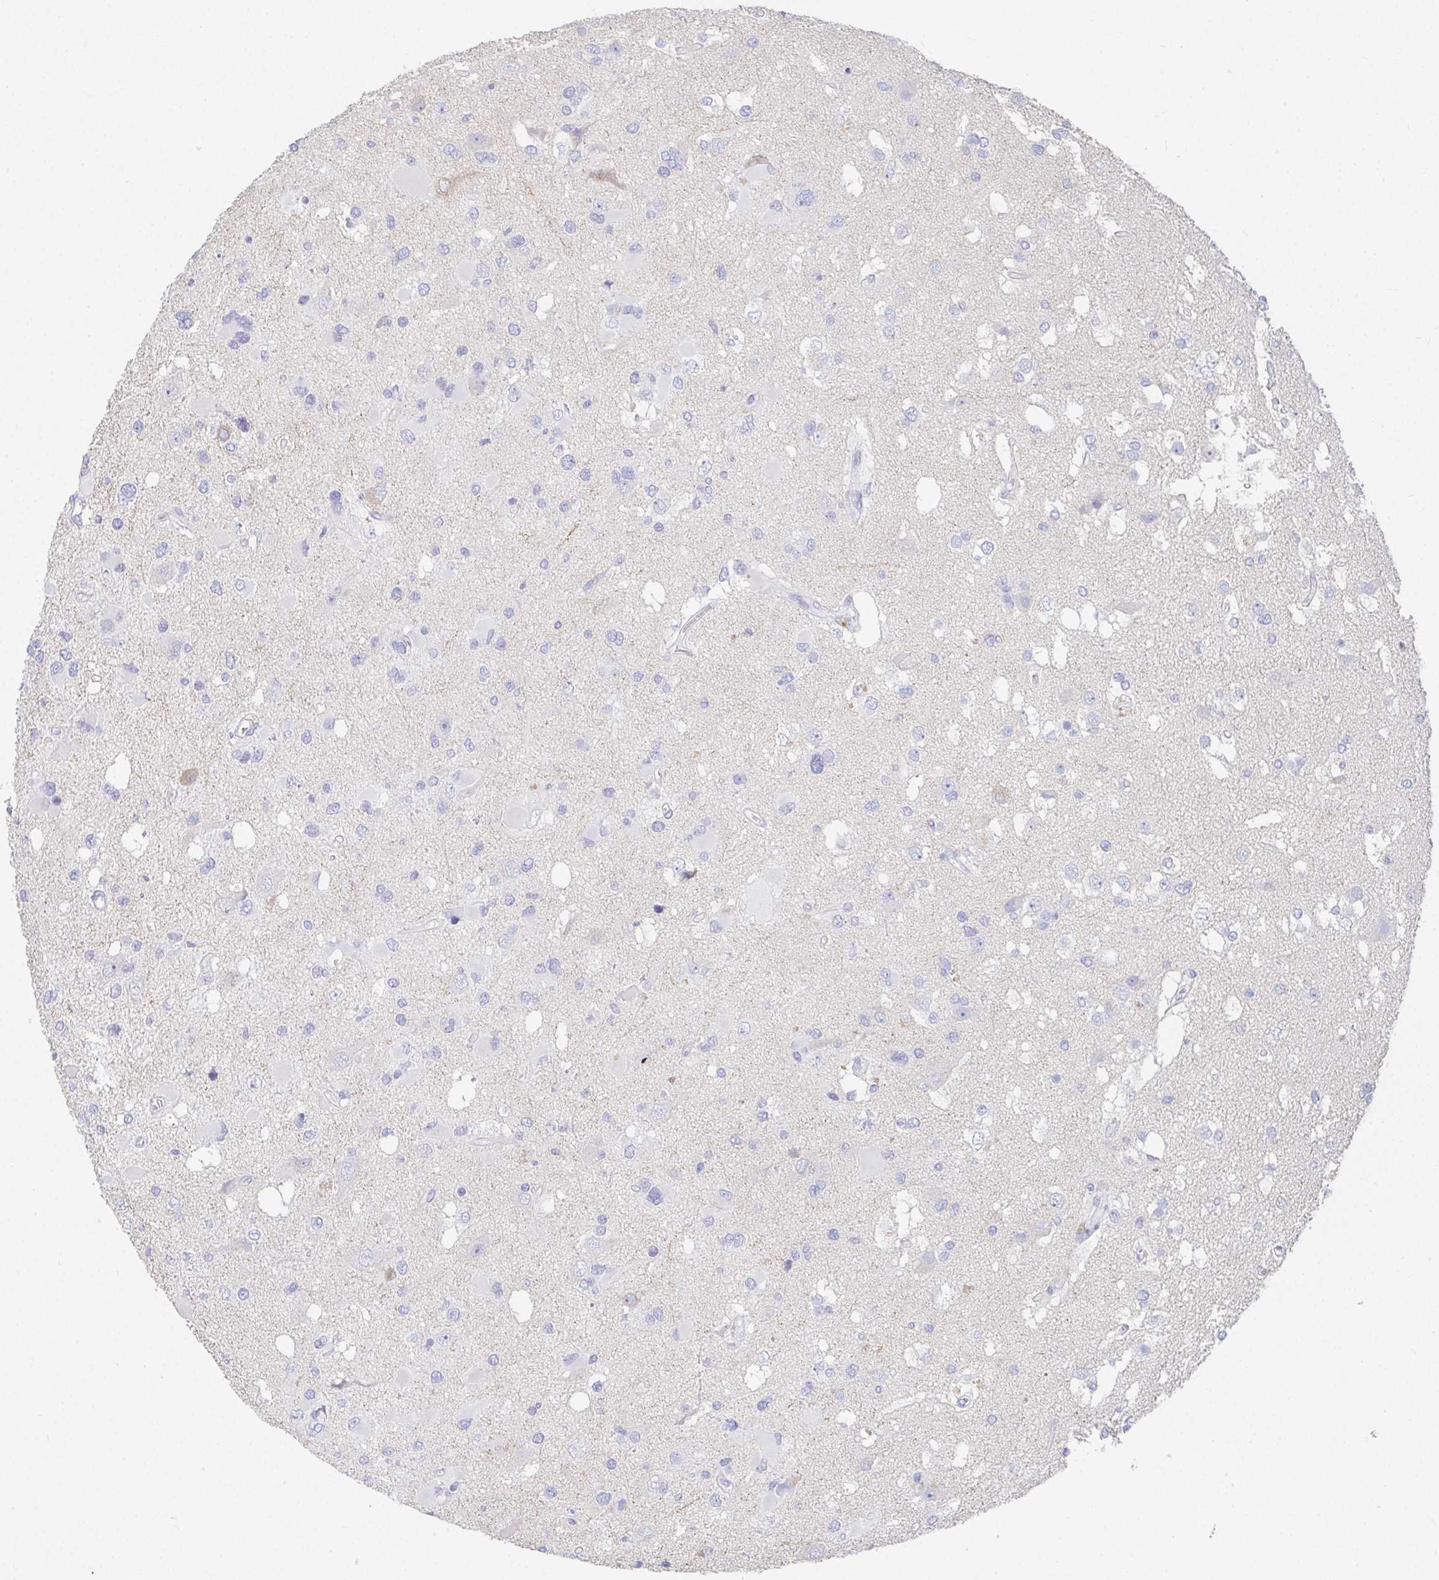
{"staining": {"intensity": "negative", "quantity": "none", "location": "none"}, "tissue": "glioma", "cell_type": "Tumor cells", "image_type": "cancer", "snomed": [{"axis": "morphology", "description": "Glioma, malignant, High grade"}, {"axis": "topography", "description": "Brain"}], "caption": "A high-resolution histopathology image shows immunohistochemistry staining of malignant high-grade glioma, which reveals no significant positivity in tumor cells.", "gene": "GRIA1", "patient": {"sex": "male", "age": 53}}